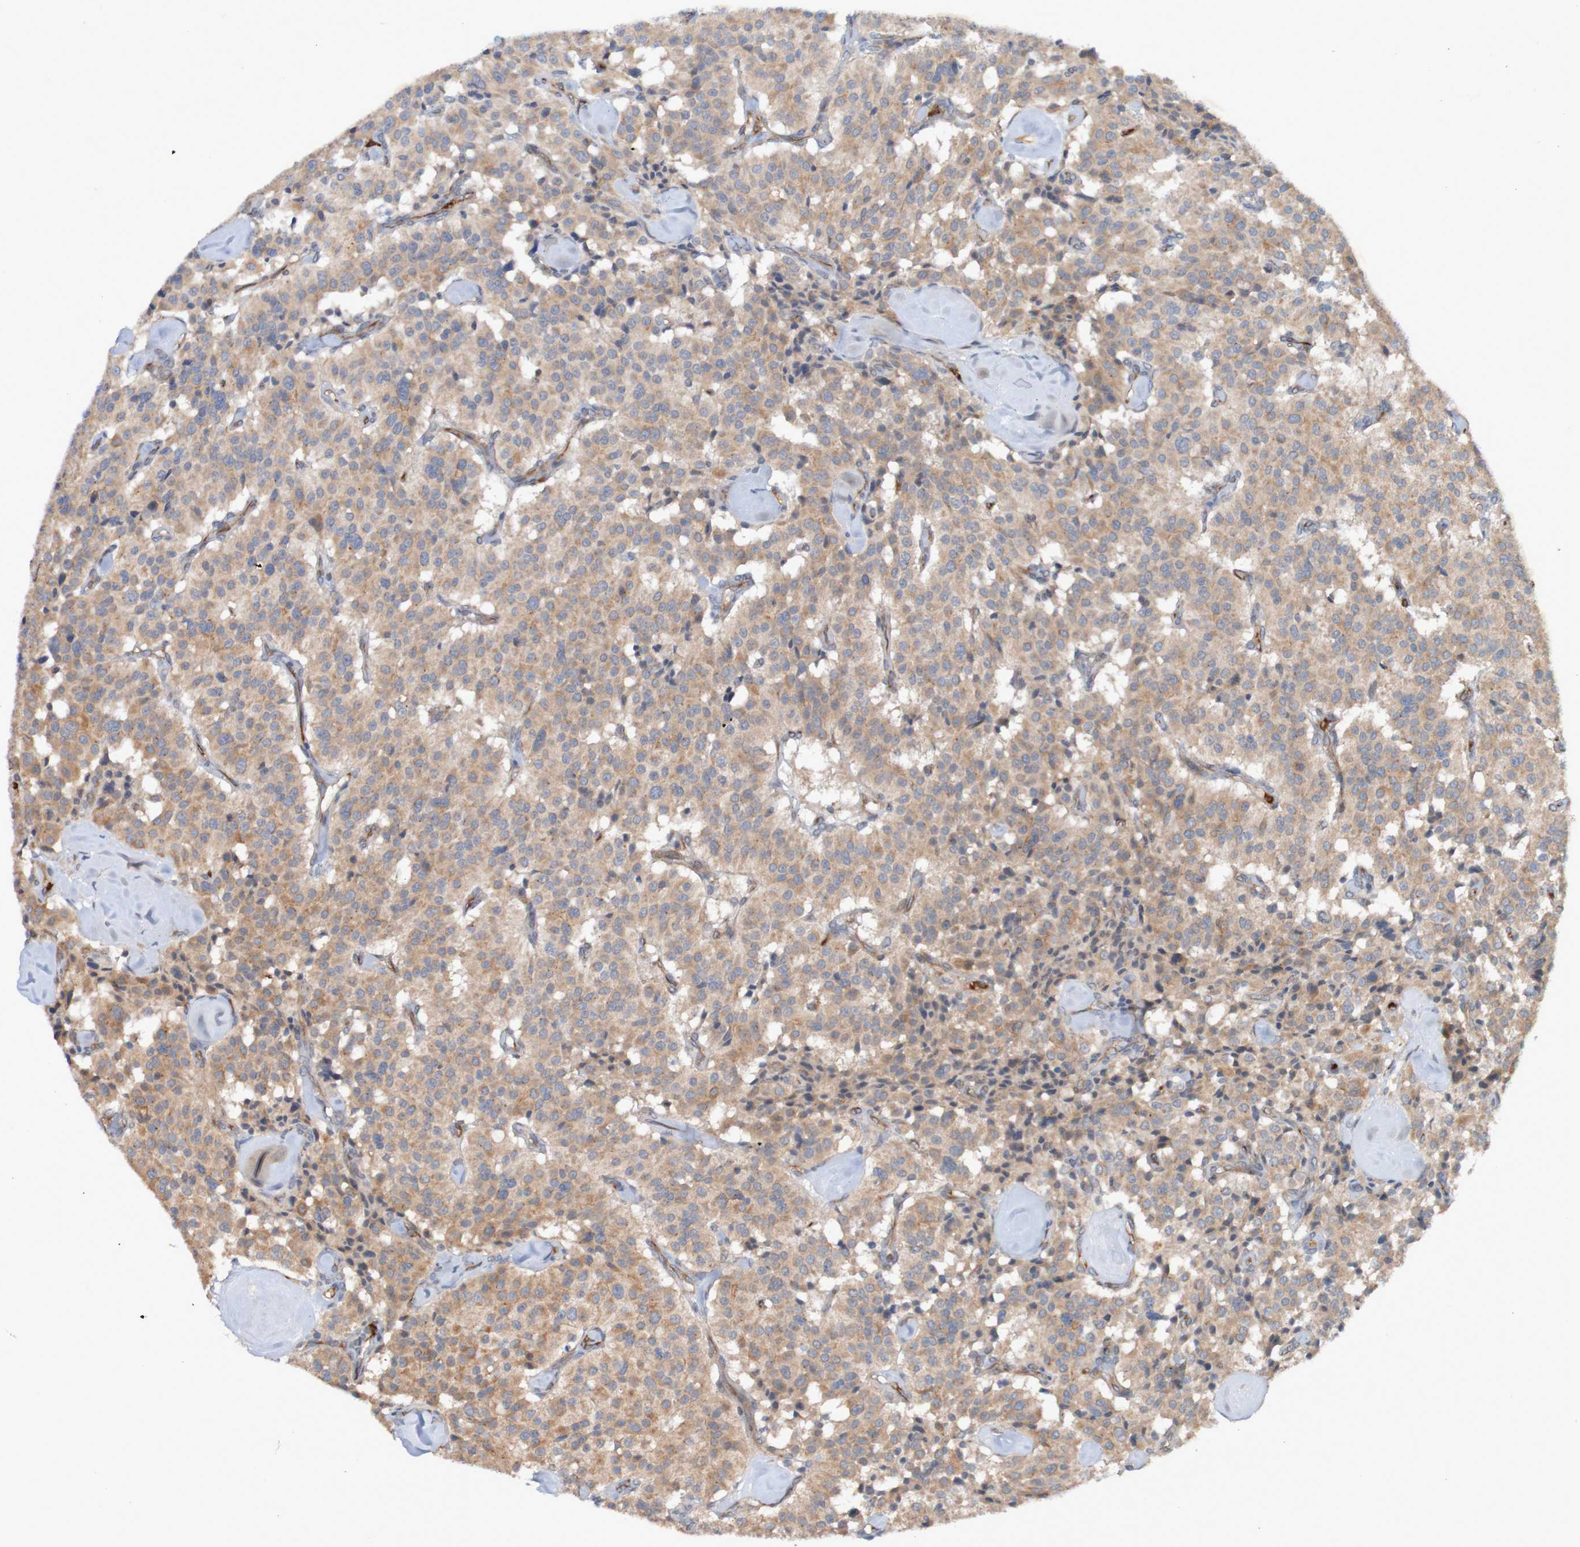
{"staining": {"intensity": "moderate", "quantity": ">75%", "location": "cytoplasmic/membranous"}, "tissue": "carcinoid", "cell_type": "Tumor cells", "image_type": "cancer", "snomed": [{"axis": "morphology", "description": "Carcinoid, malignant, NOS"}, {"axis": "topography", "description": "Lung"}], "caption": "This is a photomicrograph of immunohistochemistry (IHC) staining of carcinoid, which shows moderate staining in the cytoplasmic/membranous of tumor cells.", "gene": "ST8SIA6", "patient": {"sex": "male", "age": 30}}